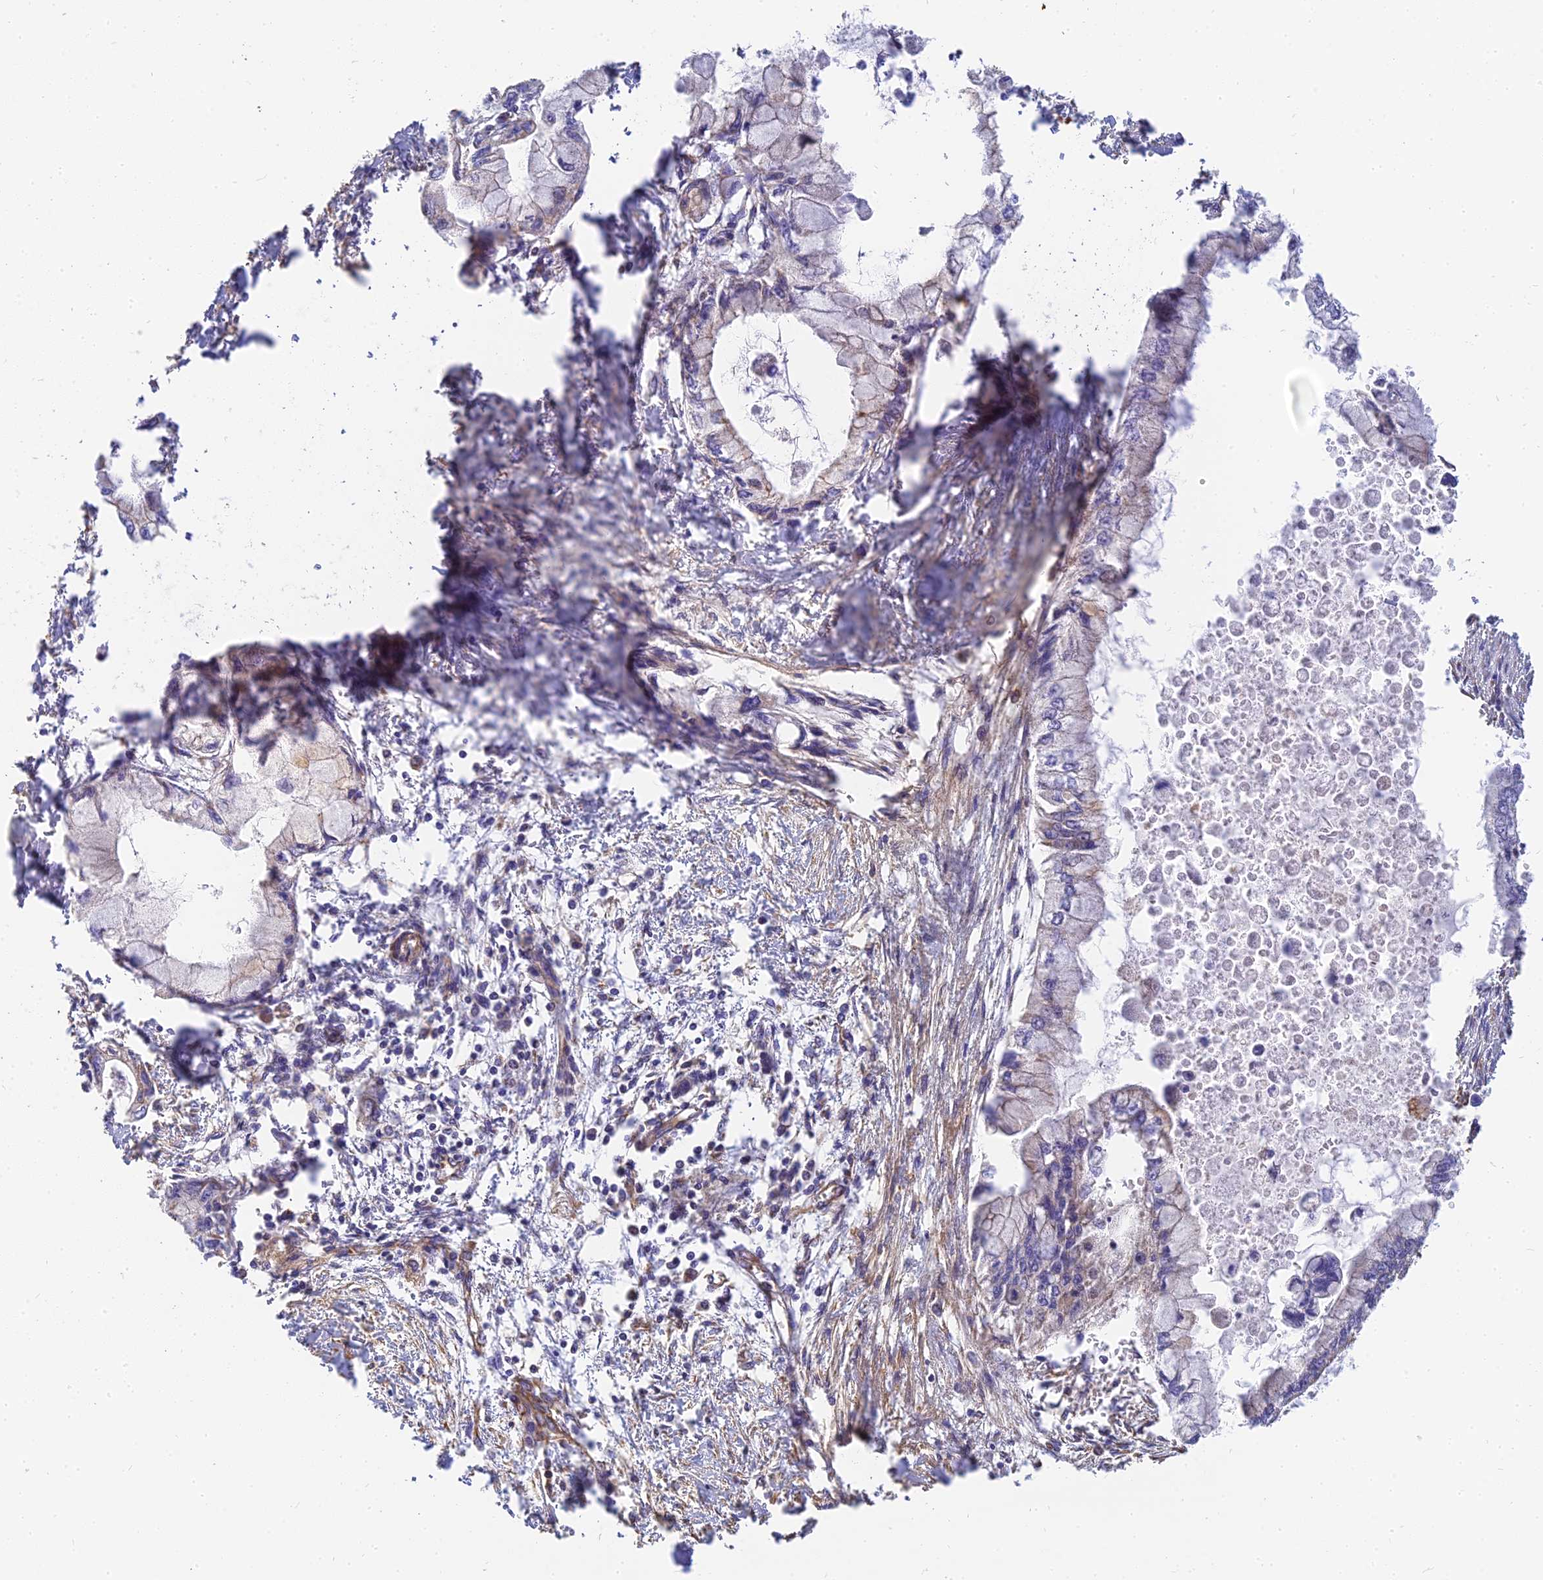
{"staining": {"intensity": "negative", "quantity": "none", "location": "none"}, "tissue": "pancreatic cancer", "cell_type": "Tumor cells", "image_type": "cancer", "snomed": [{"axis": "morphology", "description": "Adenocarcinoma, NOS"}, {"axis": "topography", "description": "Pancreas"}], "caption": "This is an immunohistochemistry (IHC) image of pancreatic cancer (adenocarcinoma). There is no expression in tumor cells.", "gene": "DSTYK", "patient": {"sex": "male", "age": 48}}